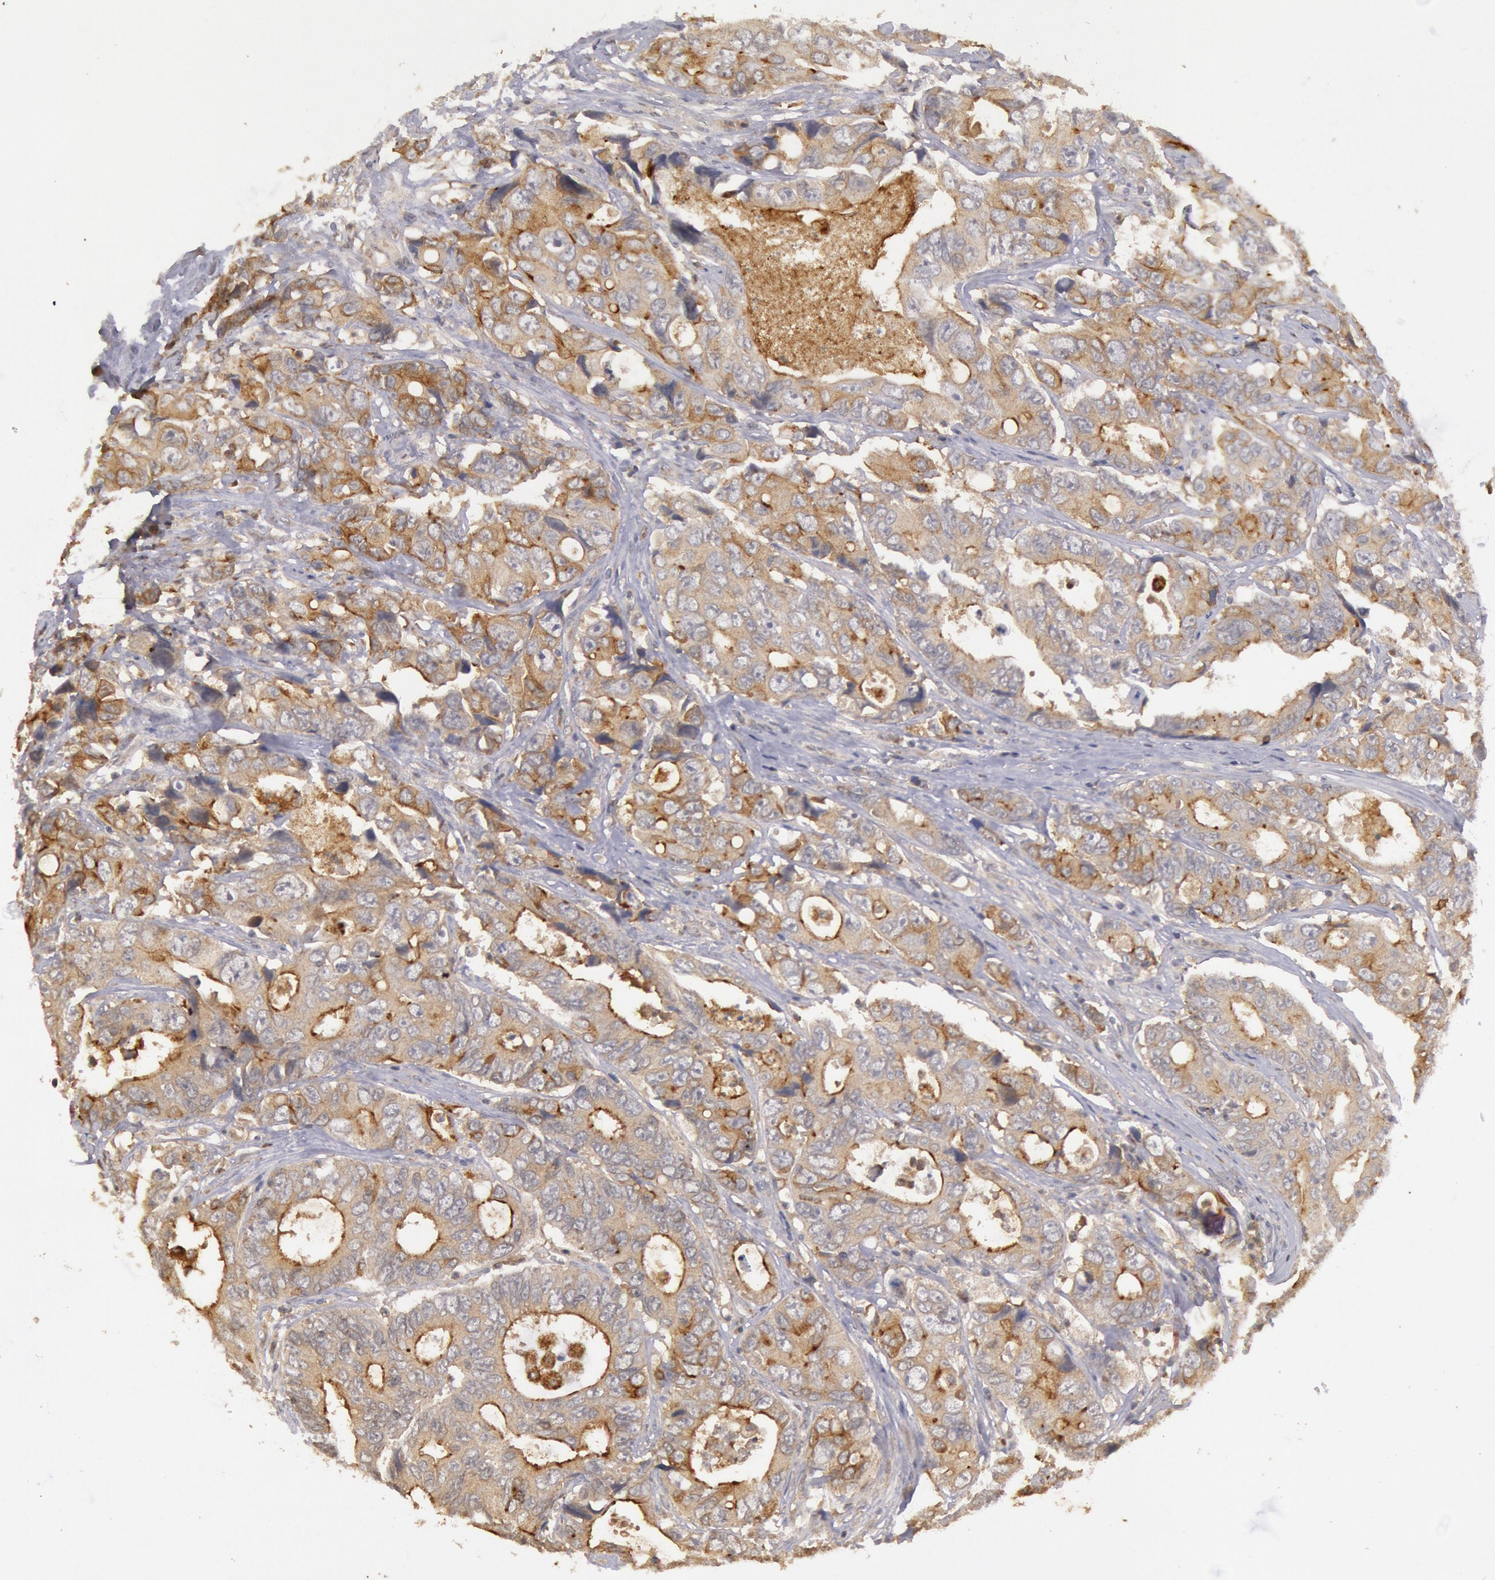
{"staining": {"intensity": "moderate", "quantity": ">75%", "location": "cytoplasmic/membranous"}, "tissue": "colorectal cancer", "cell_type": "Tumor cells", "image_type": "cancer", "snomed": [{"axis": "morphology", "description": "Adenocarcinoma, NOS"}, {"axis": "topography", "description": "Rectum"}], "caption": "A histopathology image of colorectal cancer (adenocarcinoma) stained for a protein displays moderate cytoplasmic/membranous brown staining in tumor cells.", "gene": "PLA2G6", "patient": {"sex": "female", "age": 67}}